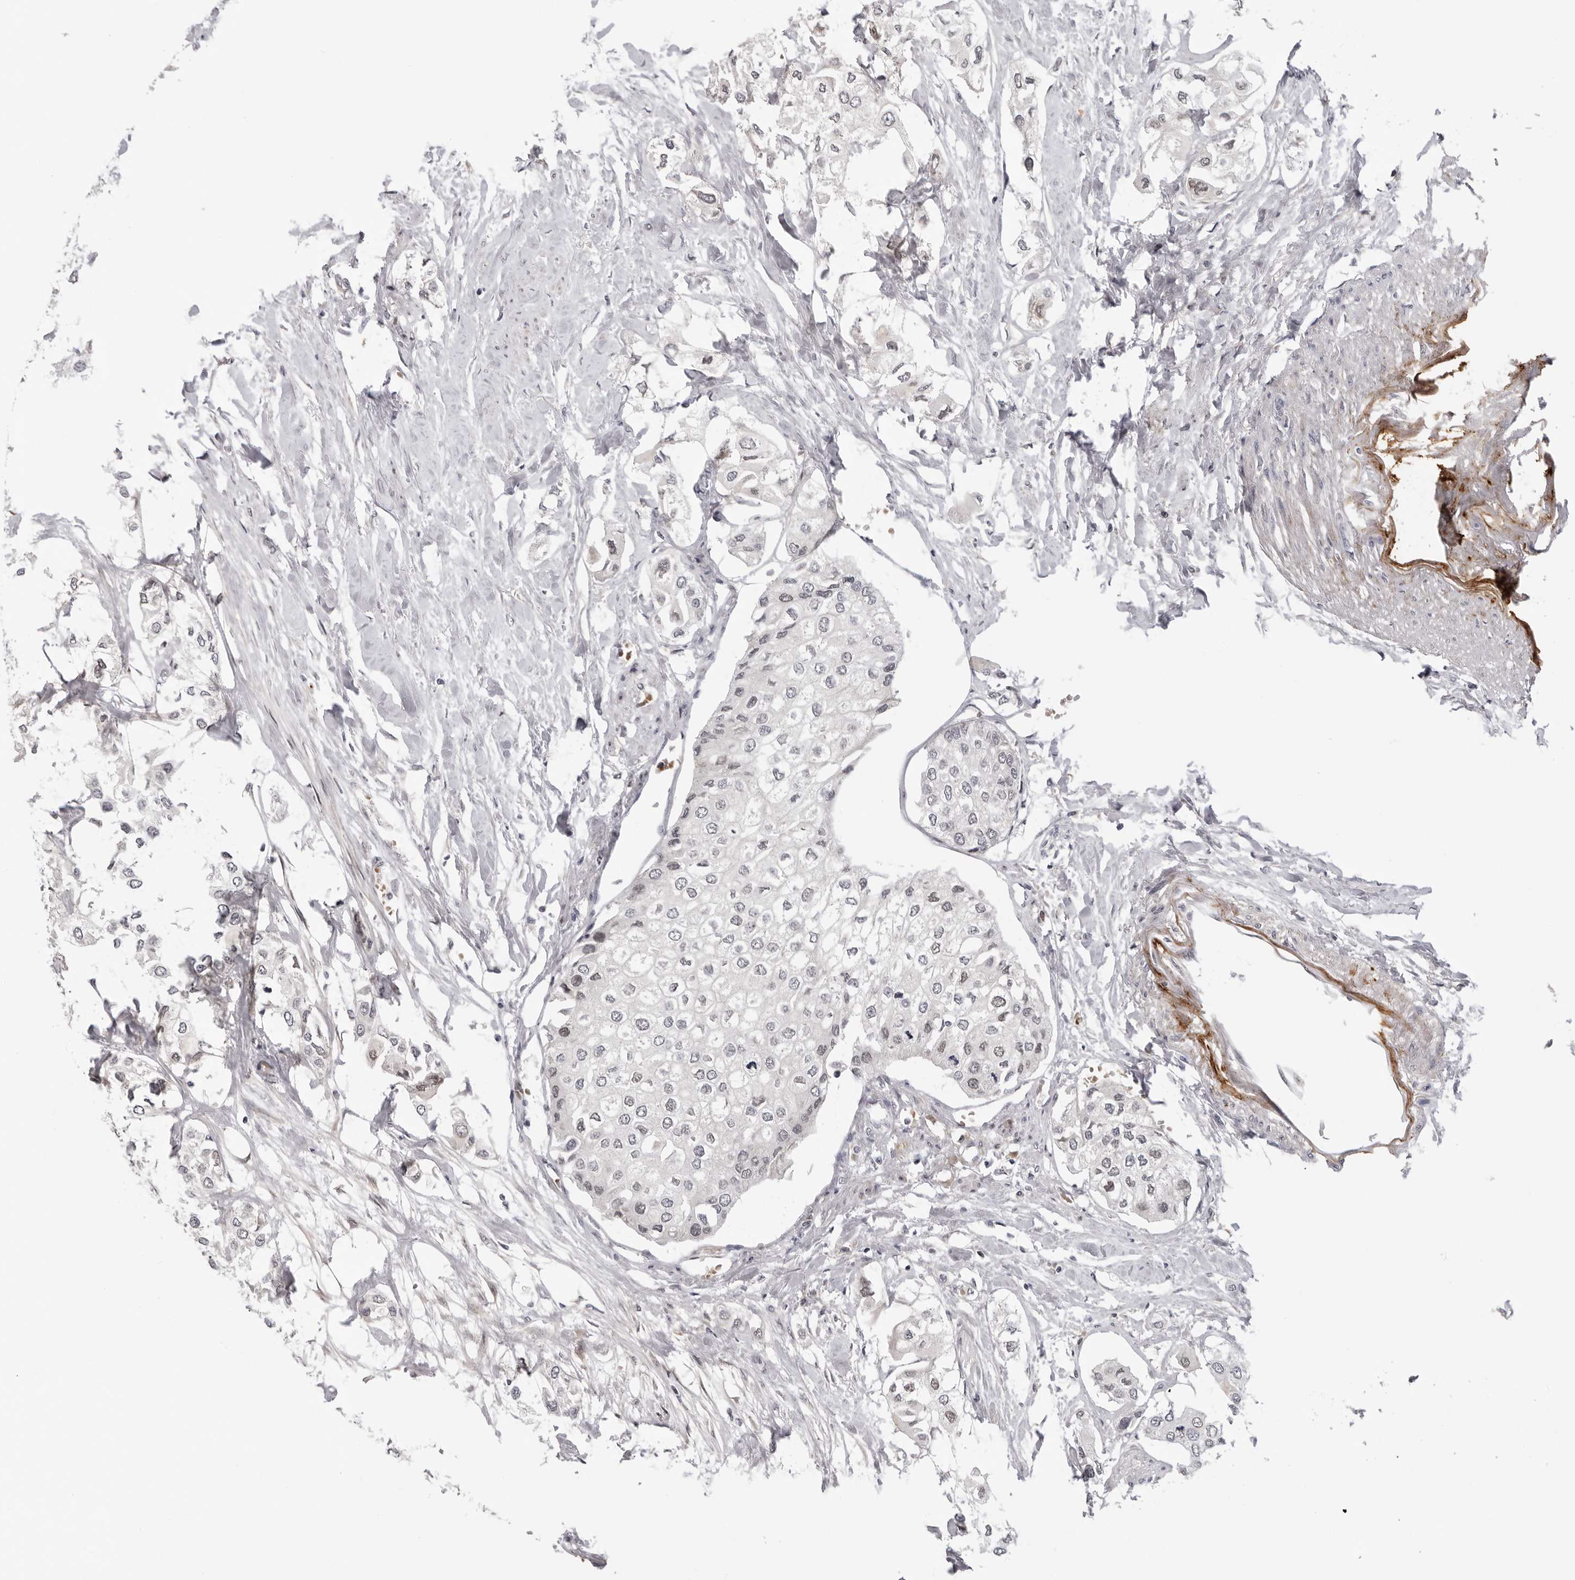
{"staining": {"intensity": "weak", "quantity": ">75%", "location": "nuclear"}, "tissue": "urothelial cancer", "cell_type": "Tumor cells", "image_type": "cancer", "snomed": [{"axis": "morphology", "description": "Urothelial carcinoma, High grade"}, {"axis": "topography", "description": "Urinary bladder"}], "caption": "A brown stain labels weak nuclear positivity of a protein in urothelial cancer tumor cells. Immunohistochemistry stains the protein in brown and the nuclei are stained blue.", "gene": "ALPK2", "patient": {"sex": "male", "age": 64}}